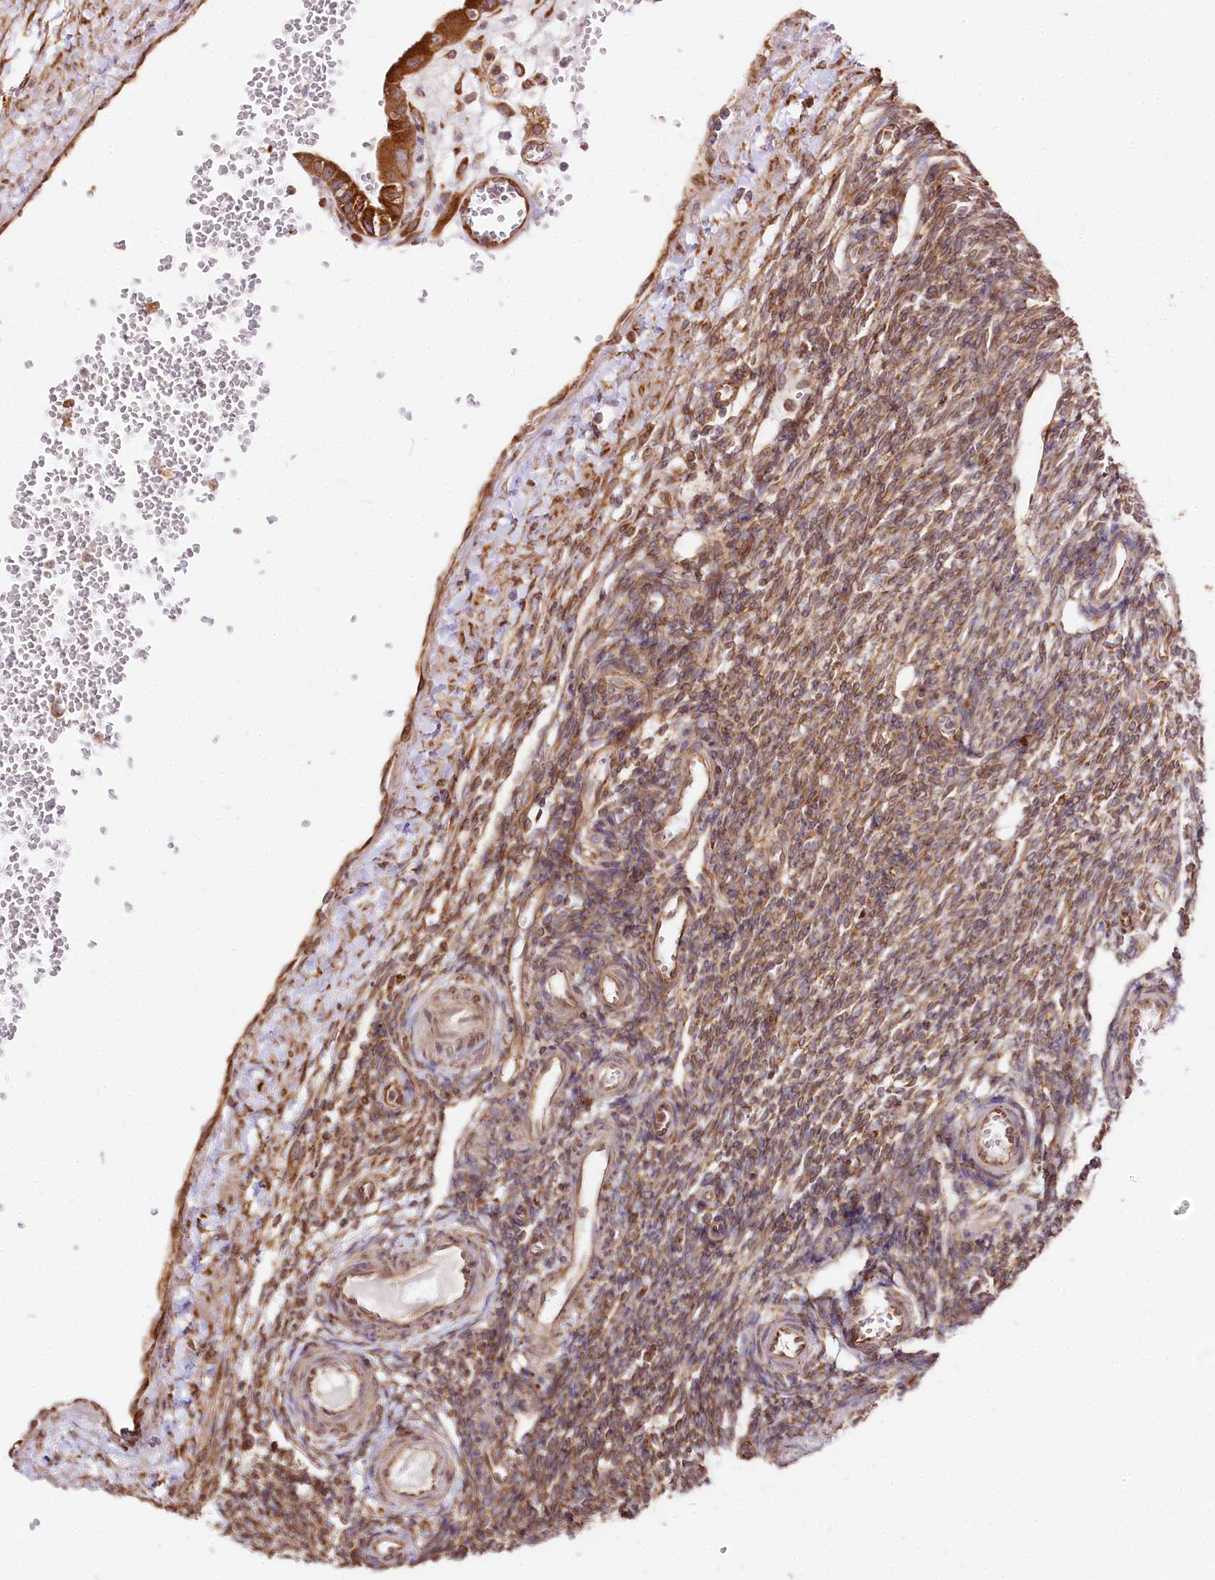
{"staining": {"intensity": "moderate", "quantity": "25%-75%", "location": "cytoplasmic/membranous"}, "tissue": "ovary", "cell_type": "Ovarian stroma cells", "image_type": "normal", "snomed": [{"axis": "morphology", "description": "Normal tissue, NOS"}, {"axis": "morphology", "description": "Cyst, NOS"}, {"axis": "topography", "description": "Ovary"}], "caption": "Protein expression analysis of unremarkable human ovary reveals moderate cytoplasmic/membranous positivity in approximately 25%-75% of ovarian stroma cells. The staining was performed using DAB (3,3'-diaminobenzidine), with brown indicating positive protein expression. Nuclei are stained blue with hematoxylin.", "gene": "CNPY2", "patient": {"sex": "female", "age": 33}}